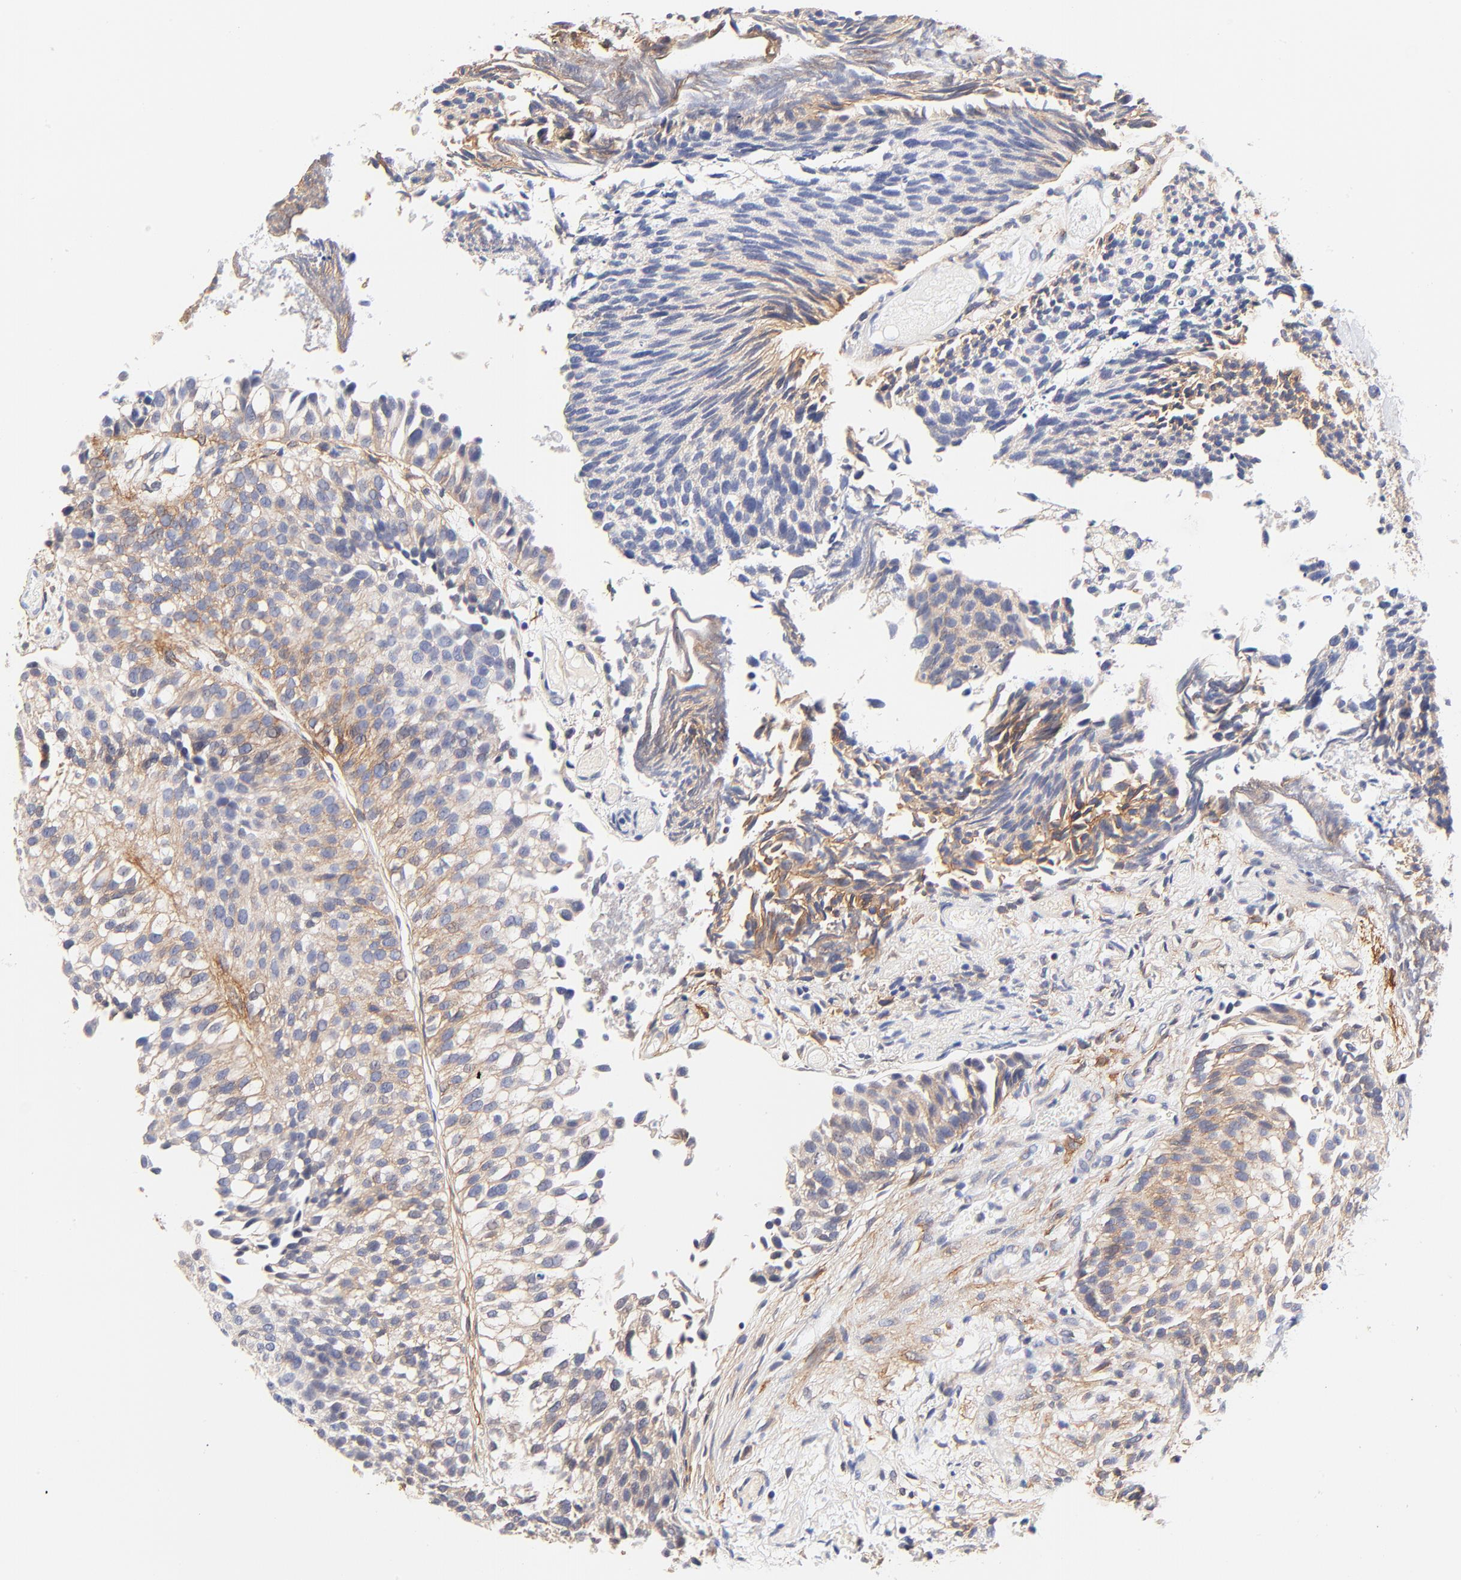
{"staining": {"intensity": "weak", "quantity": "25%-75%", "location": "cytoplasmic/membranous"}, "tissue": "urothelial cancer", "cell_type": "Tumor cells", "image_type": "cancer", "snomed": [{"axis": "morphology", "description": "Urothelial carcinoma, Low grade"}, {"axis": "topography", "description": "Urinary bladder"}], "caption": "A histopathology image showing weak cytoplasmic/membranous positivity in approximately 25%-75% of tumor cells in urothelial cancer, as visualized by brown immunohistochemical staining.", "gene": "PTK7", "patient": {"sex": "male", "age": 84}}